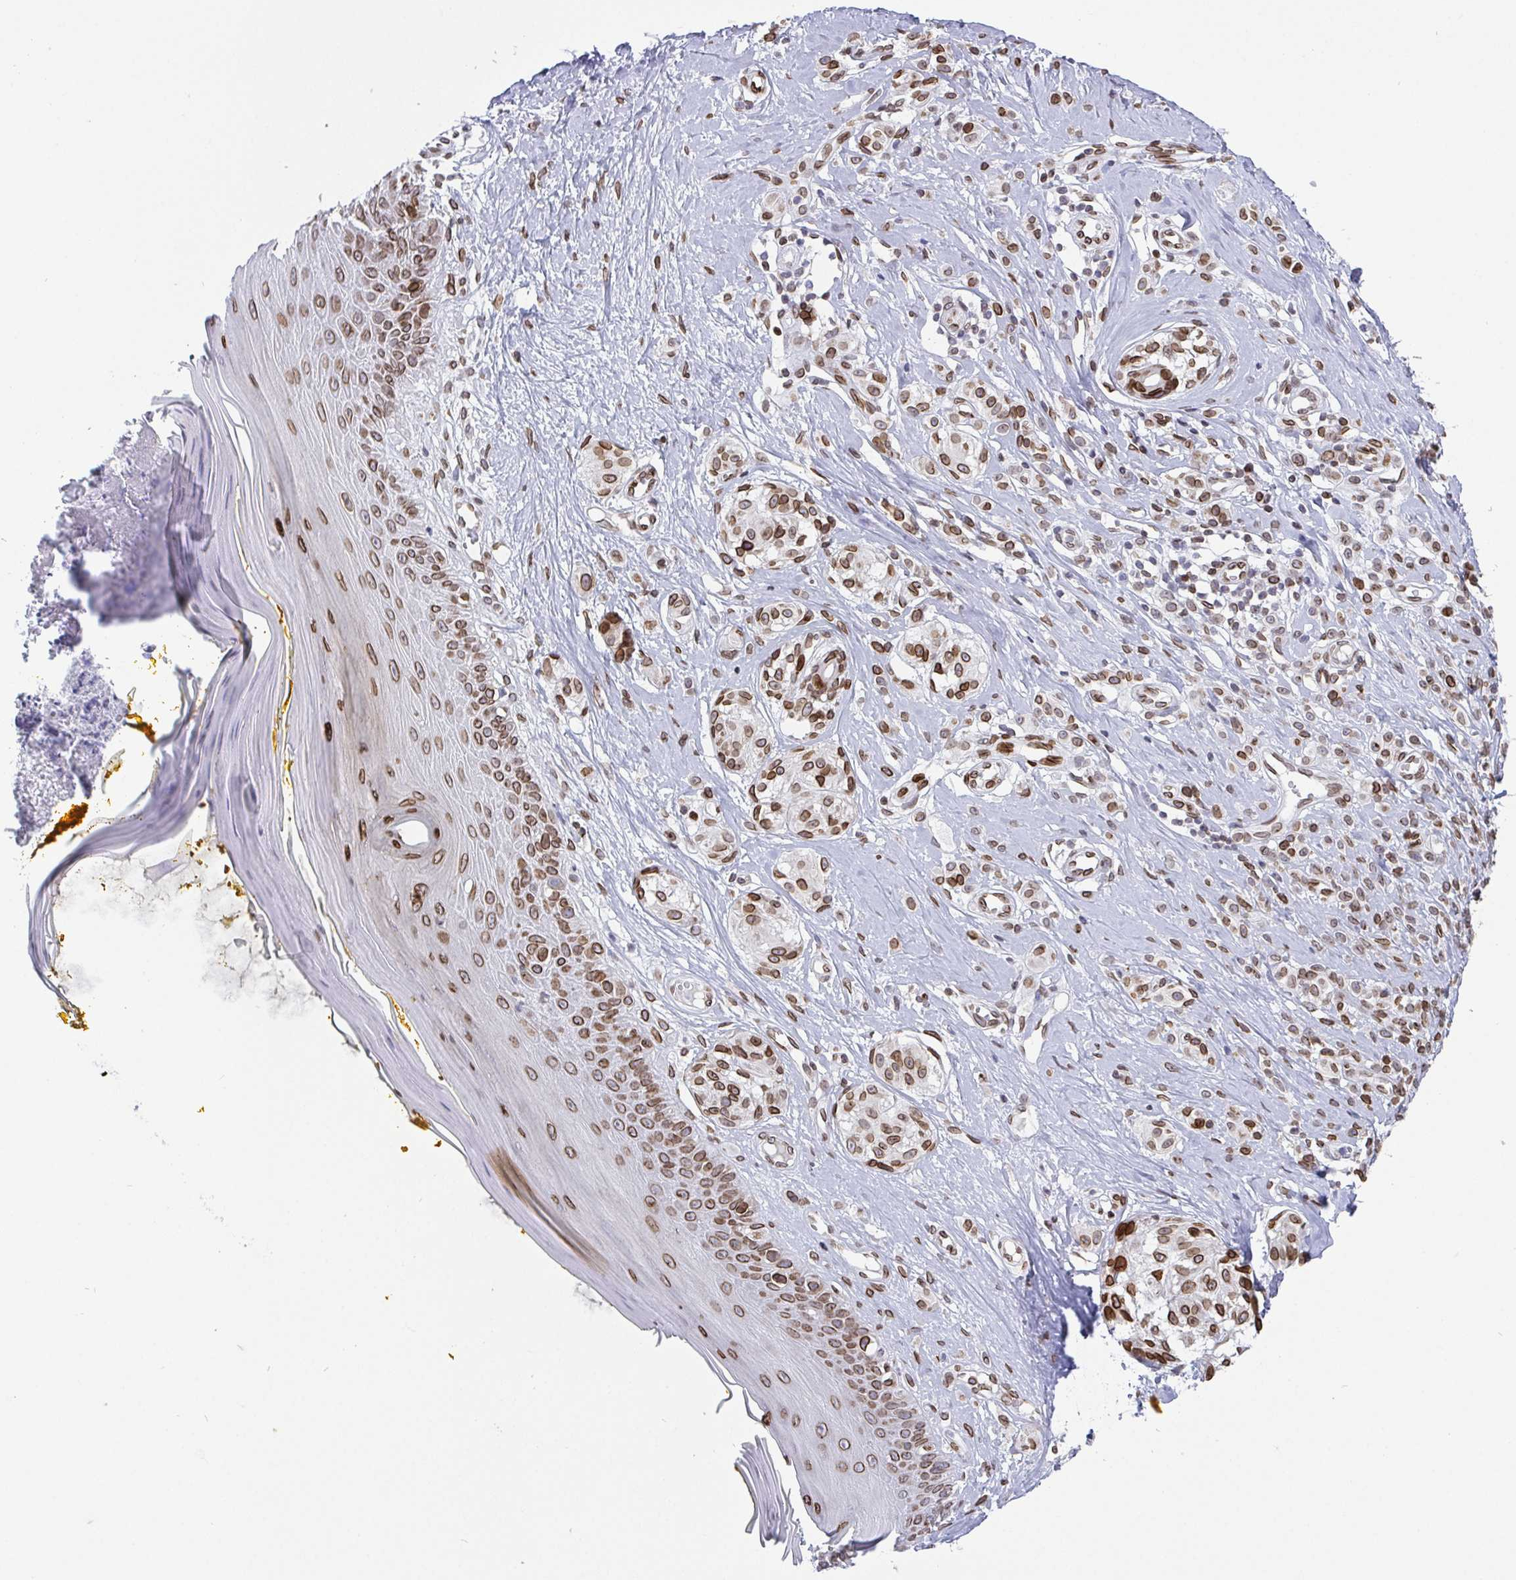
{"staining": {"intensity": "moderate", "quantity": ">75%", "location": "cytoplasmic/membranous,nuclear"}, "tissue": "melanoma", "cell_type": "Tumor cells", "image_type": "cancer", "snomed": [{"axis": "morphology", "description": "Malignant melanoma, NOS"}, {"axis": "topography", "description": "Skin"}], "caption": "This histopathology image demonstrates malignant melanoma stained with immunohistochemistry to label a protein in brown. The cytoplasmic/membranous and nuclear of tumor cells show moderate positivity for the protein. Nuclei are counter-stained blue.", "gene": "EMD", "patient": {"sex": "male", "age": 74}}